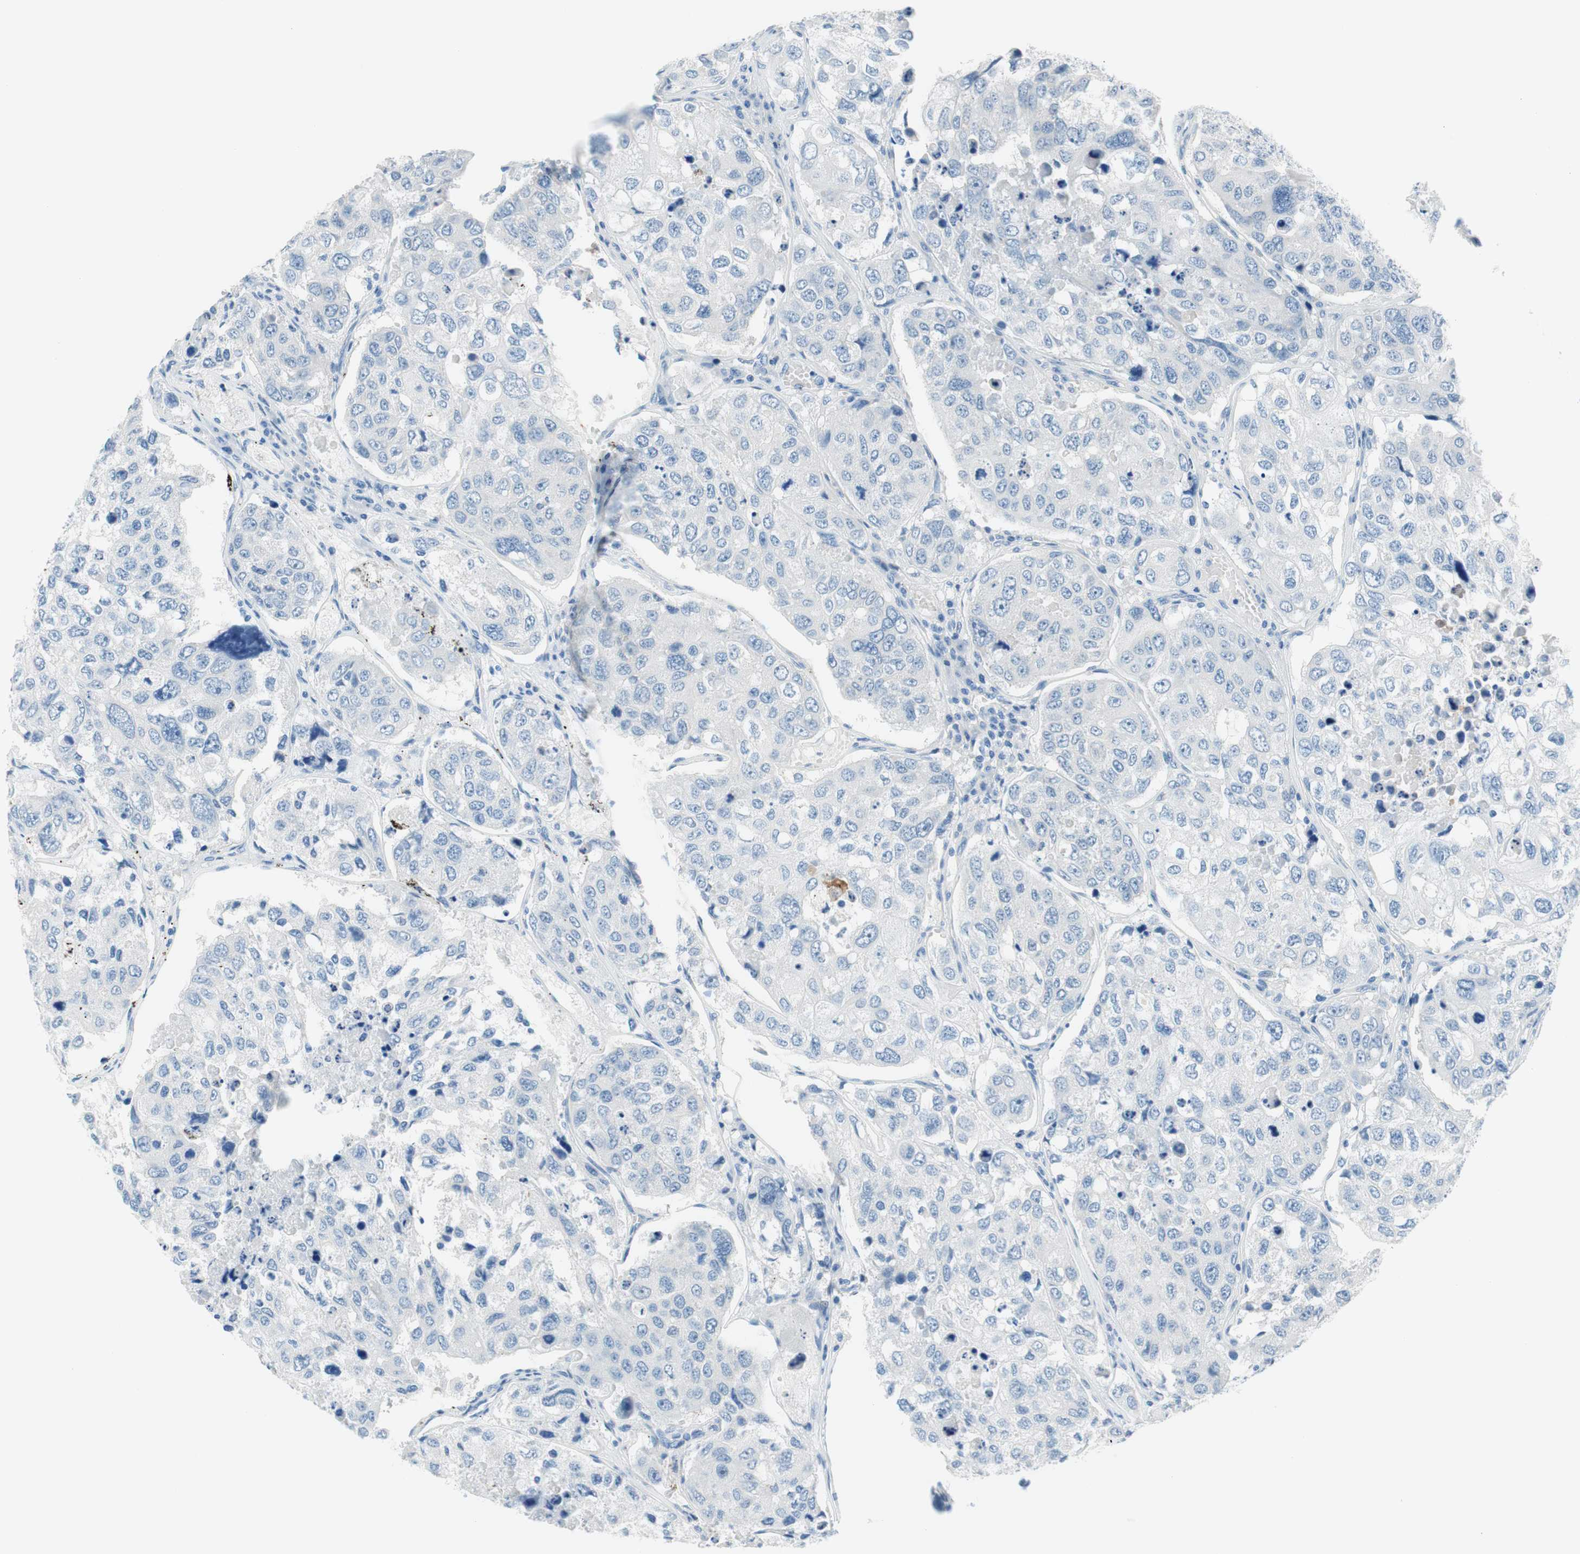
{"staining": {"intensity": "negative", "quantity": "none", "location": "none"}, "tissue": "urothelial cancer", "cell_type": "Tumor cells", "image_type": "cancer", "snomed": [{"axis": "morphology", "description": "Urothelial carcinoma, High grade"}, {"axis": "topography", "description": "Lymph node"}, {"axis": "topography", "description": "Urinary bladder"}], "caption": "DAB immunohistochemical staining of human urothelial carcinoma (high-grade) reveals no significant staining in tumor cells.", "gene": "PASD1", "patient": {"sex": "male", "age": 51}}